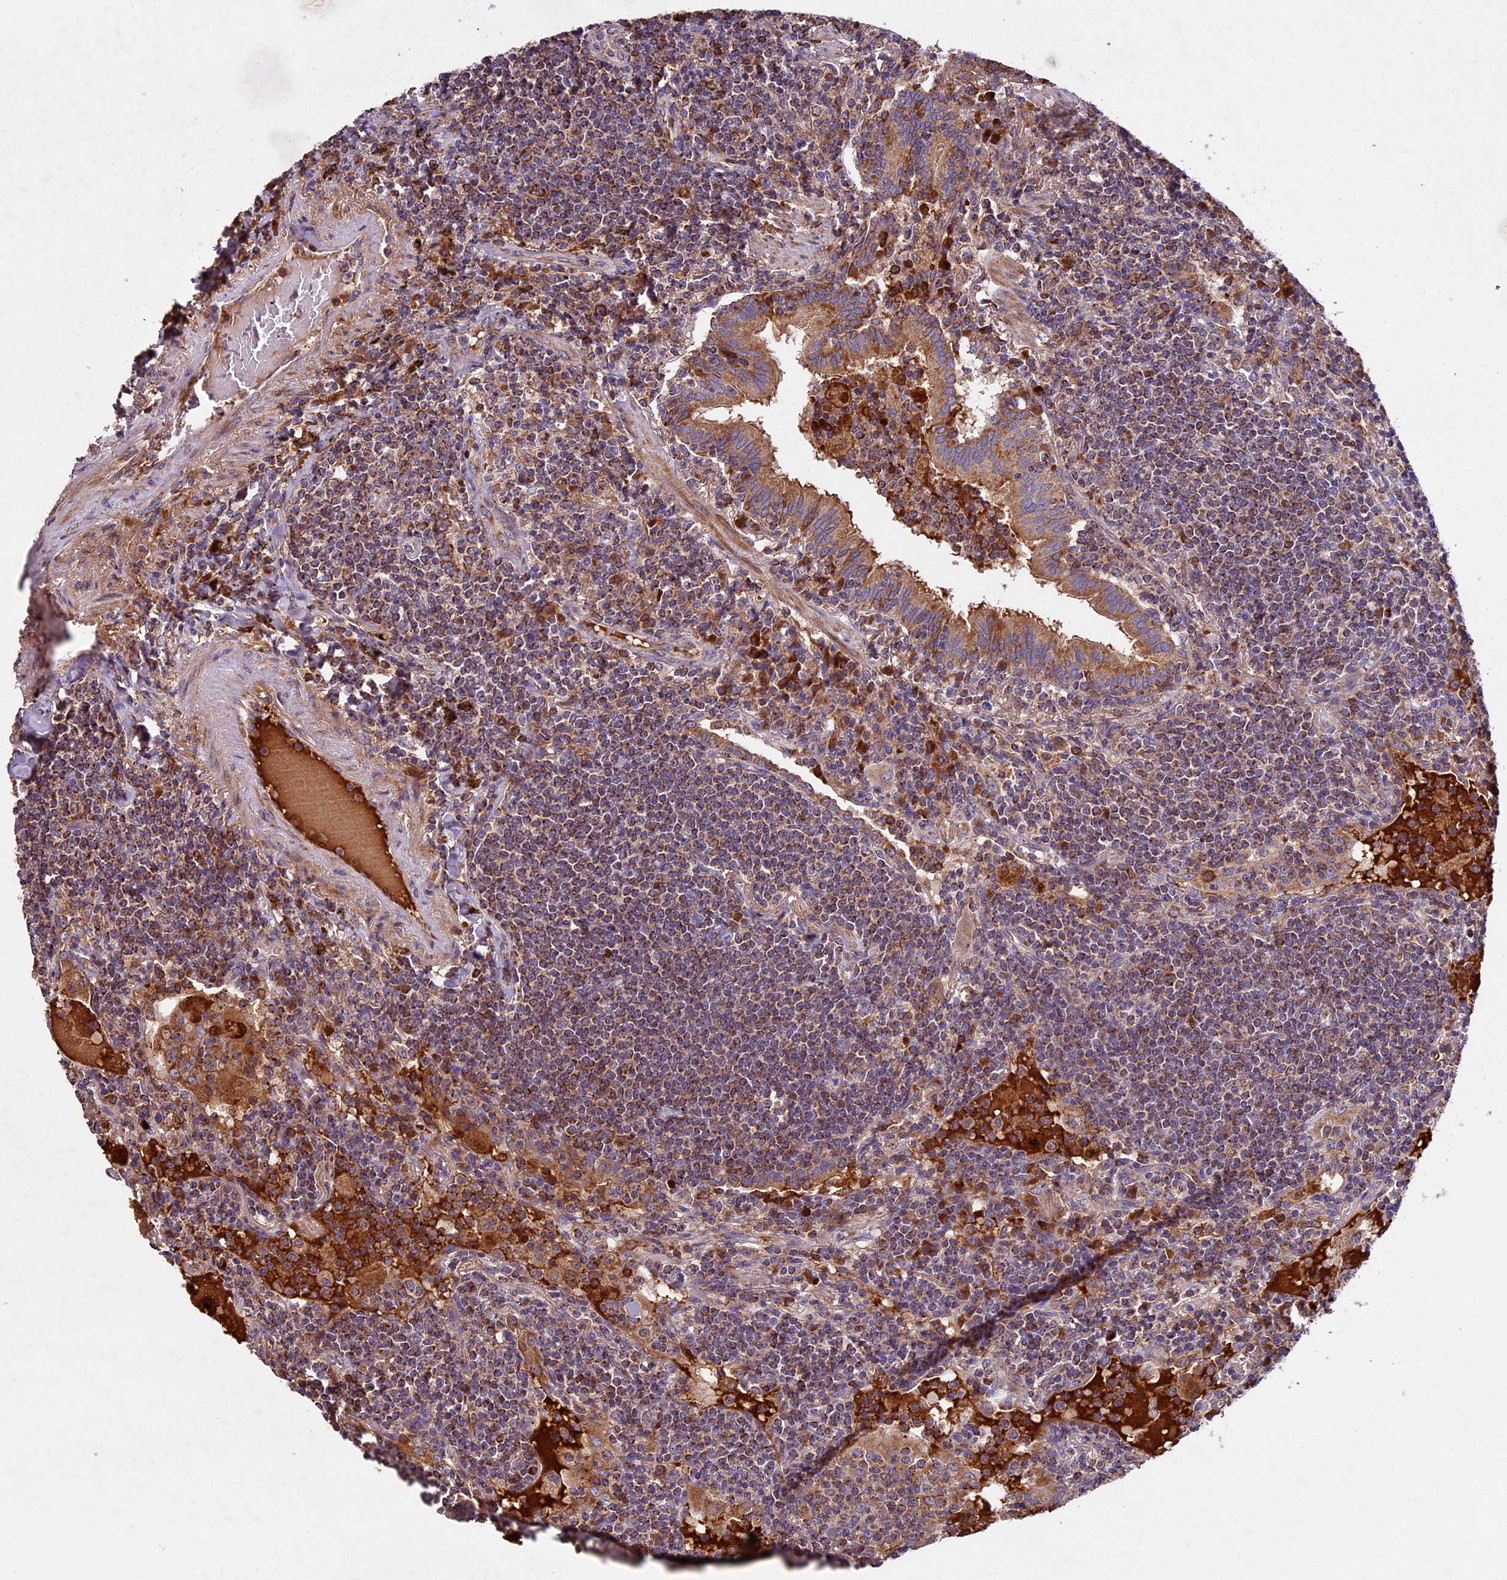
{"staining": {"intensity": "moderate", "quantity": "25%-75%", "location": "cytoplasmic/membranous"}, "tissue": "lymphoma", "cell_type": "Tumor cells", "image_type": "cancer", "snomed": [{"axis": "morphology", "description": "Malignant lymphoma, non-Hodgkin's type, Low grade"}, {"axis": "topography", "description": "Lung"}], "caption": "Malignant lymphoma, non-Hodgkin's type (low-grade) stained with DAB (3,3'-diaminobenzidine) IHC shows medium levels of moderate cytoplasmic/membranous expression in about 25%-75% of tumor cells.", "gene": "OCEL1", "patient": {"sex": "female", "age": 71}}